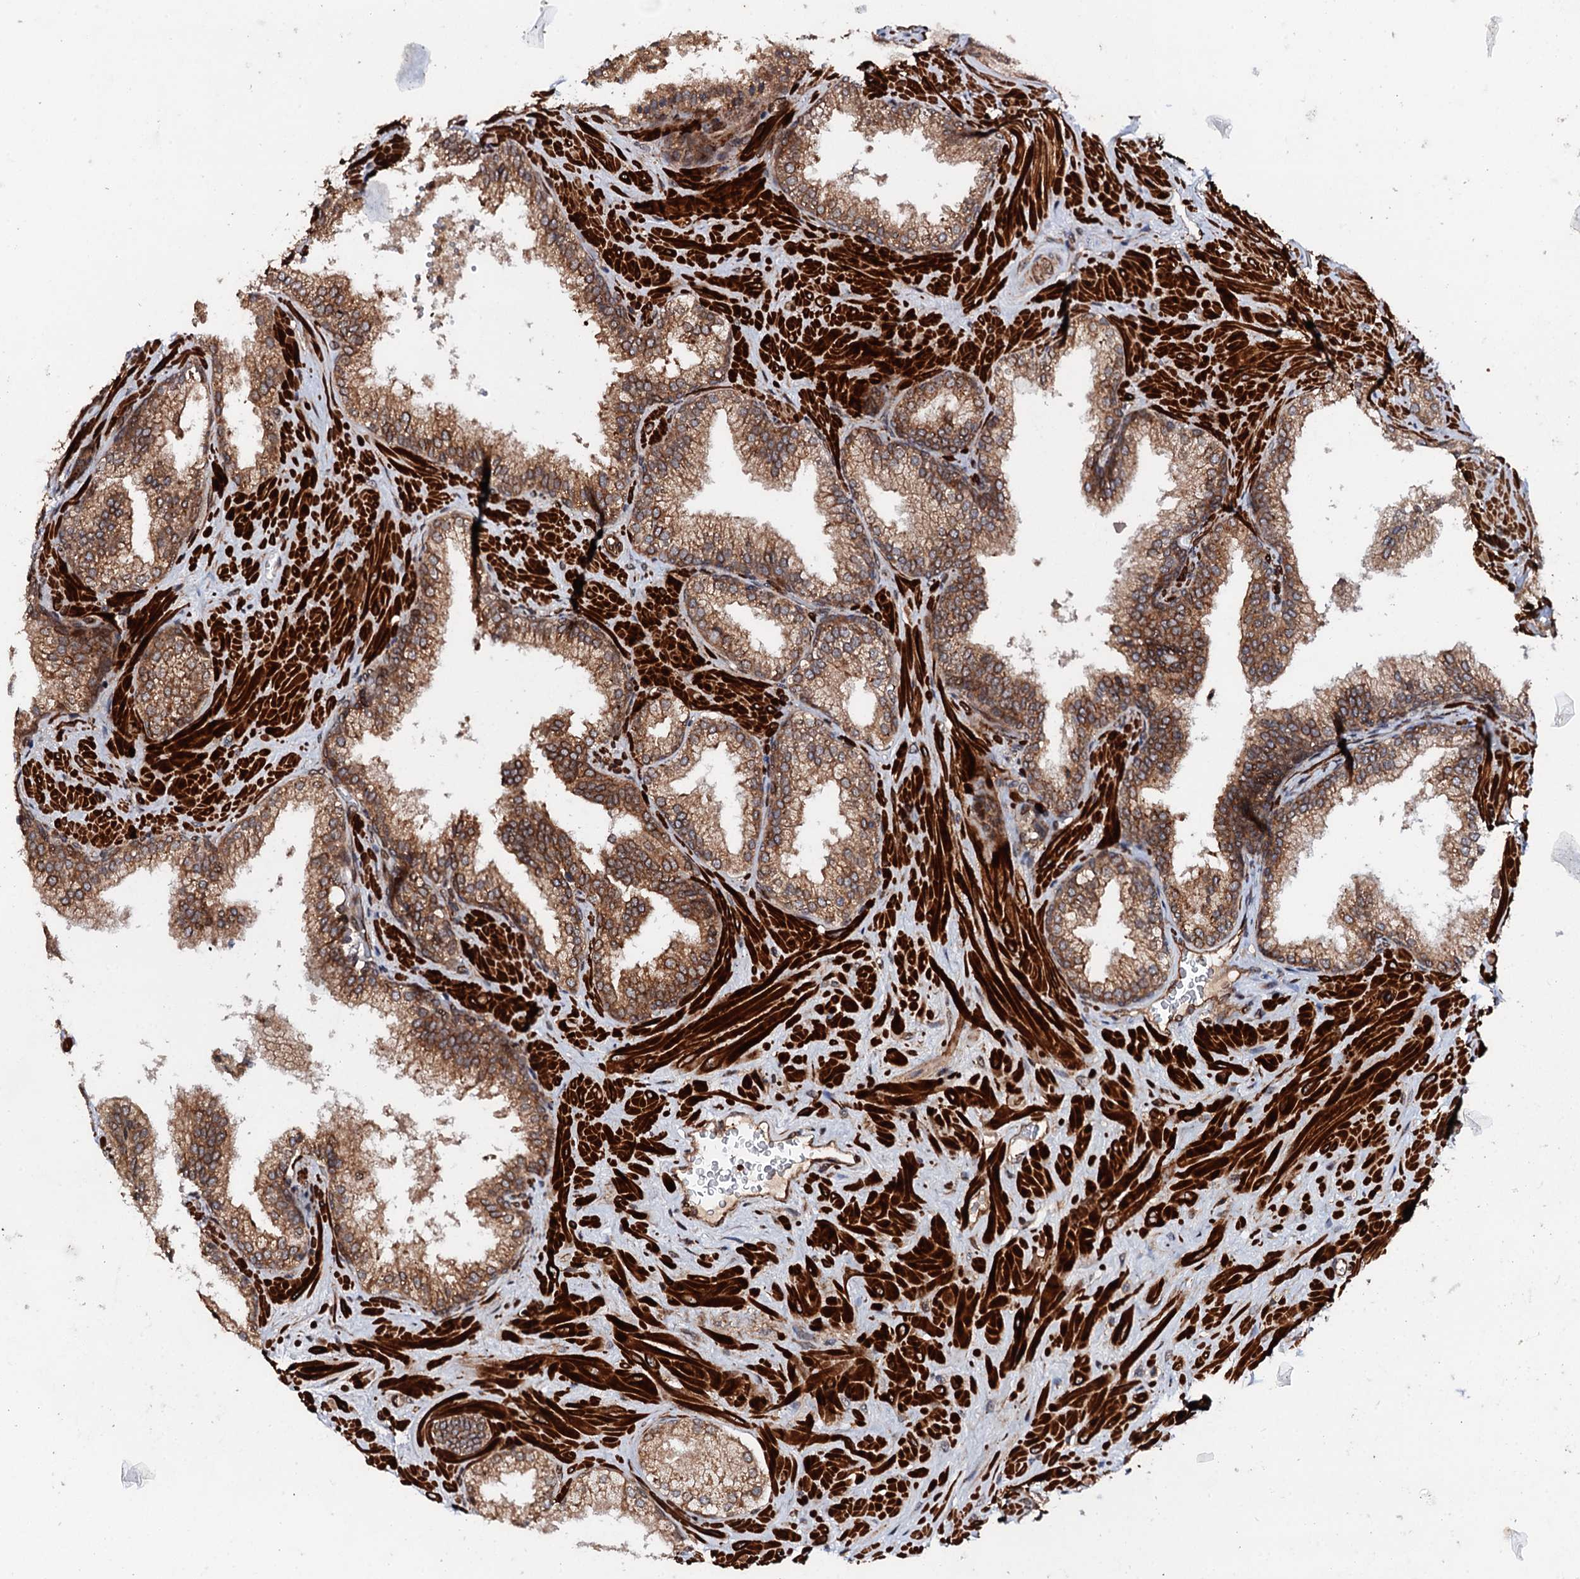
{"staining": {"intensity": "moderate", "quantity": ">75%", "location": "cytoplasmic/membranous"}, "tissue": "prostate cancer", "cell_type": "Tumor cells", "image_type": "cancer", "snomed": [{"axis": "morphology", "description": "Adenocarcinoma, High grade"}, {"axis": "topography", "description": "Prostate"}], "caption": "Immunohistochemical staining of human prostate cancer shows moderate cytoplasmic/membranous protein positivity in about >75% of tumor cells.", "gene": "BORA", "patient": {"sex": "male", "age": 64}}